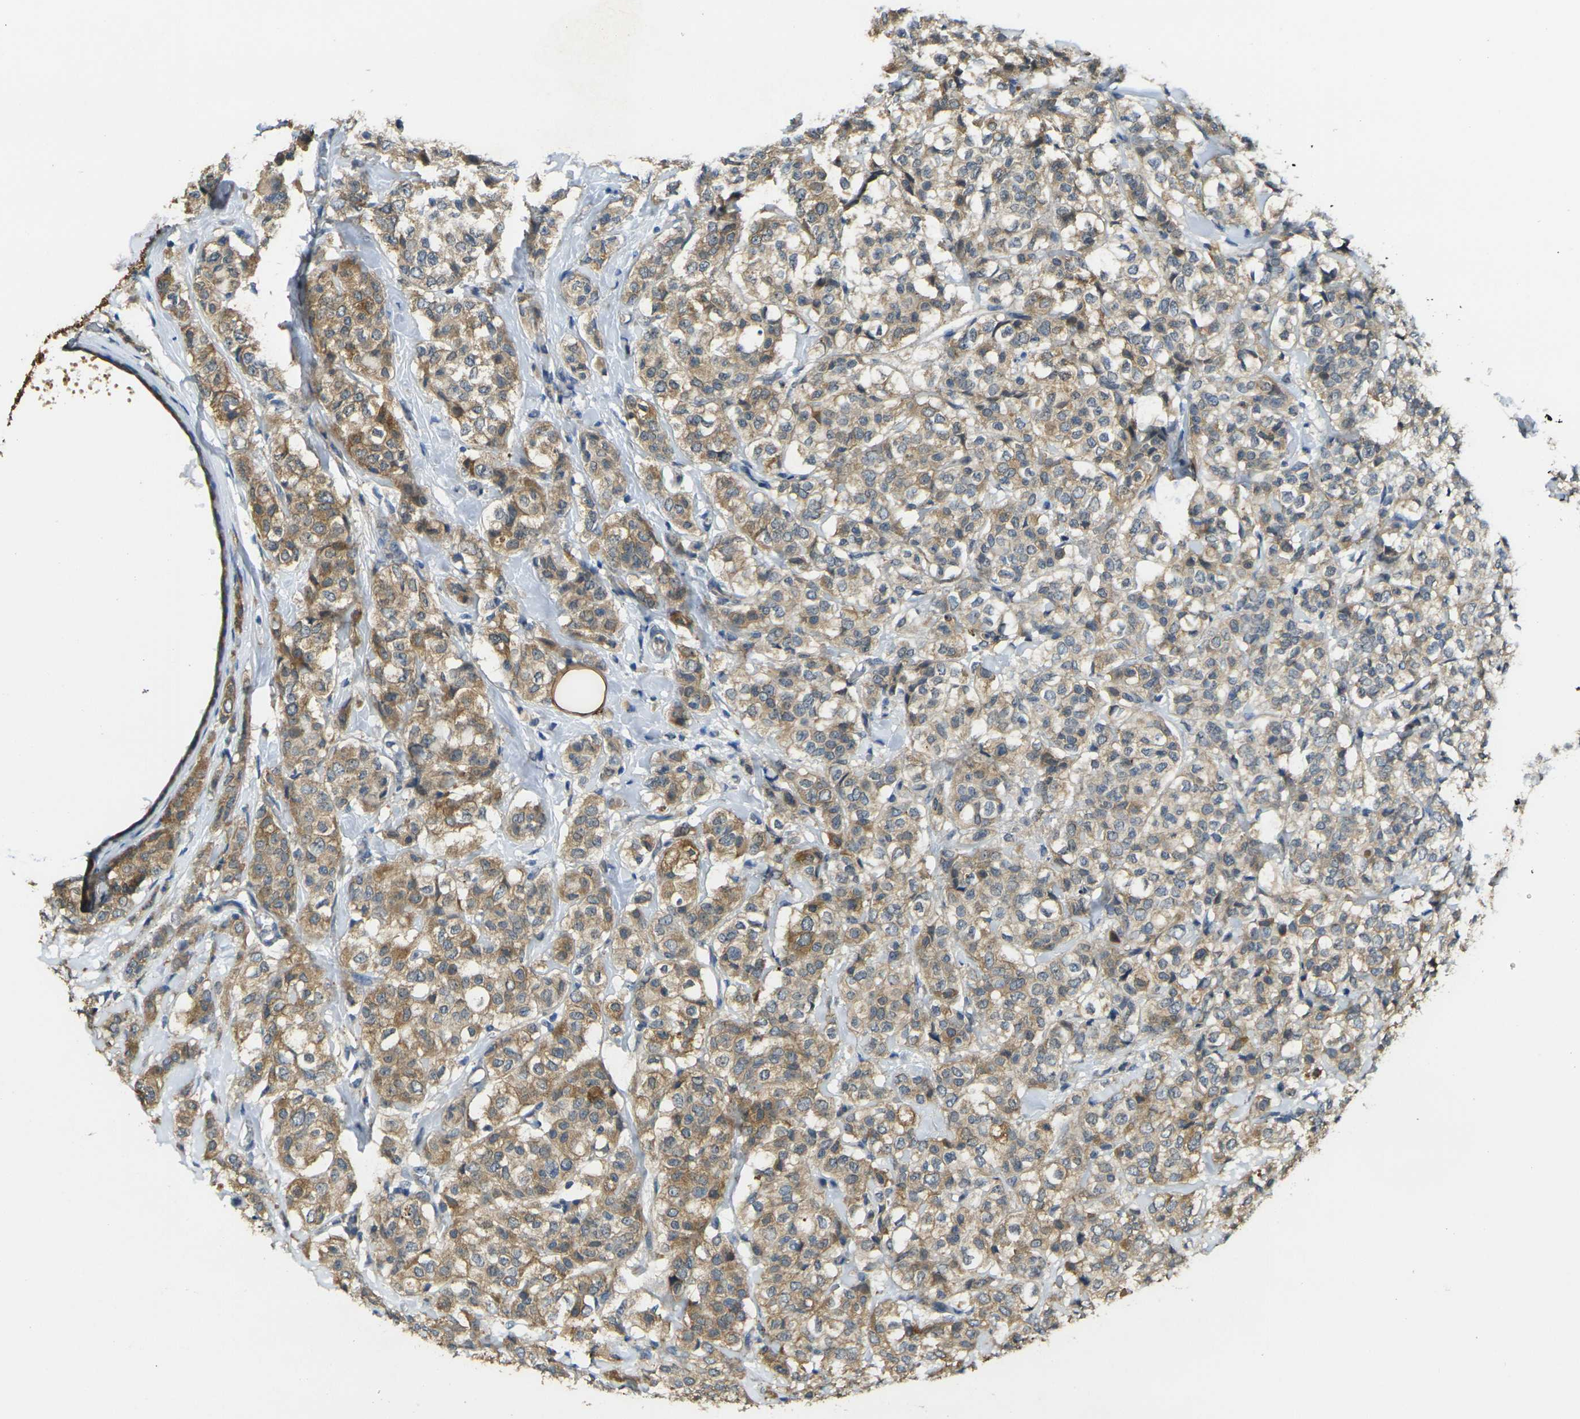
{"staining": {"intensity": "moderate", "quantity": ">75%", "location": "cytoplasmic/membranous"}, "tissue": "breast cancer", "cell_type": "Tumor cells", "image_type": "cancer", "snomed": [{"axis": "morphology", "description": "Lobular carcinoma"}, {"axis": "topography", "description": "Breast"}], "caption": "This is a micrograph of immunohistochemistry (IHC) staining of breast lobular carcinoma, which shows moderate positivity in the cytoplasmic/membranous of tumor cells.", "gene": "GNA12", "patient": {"sex": "female", "age": 60}}